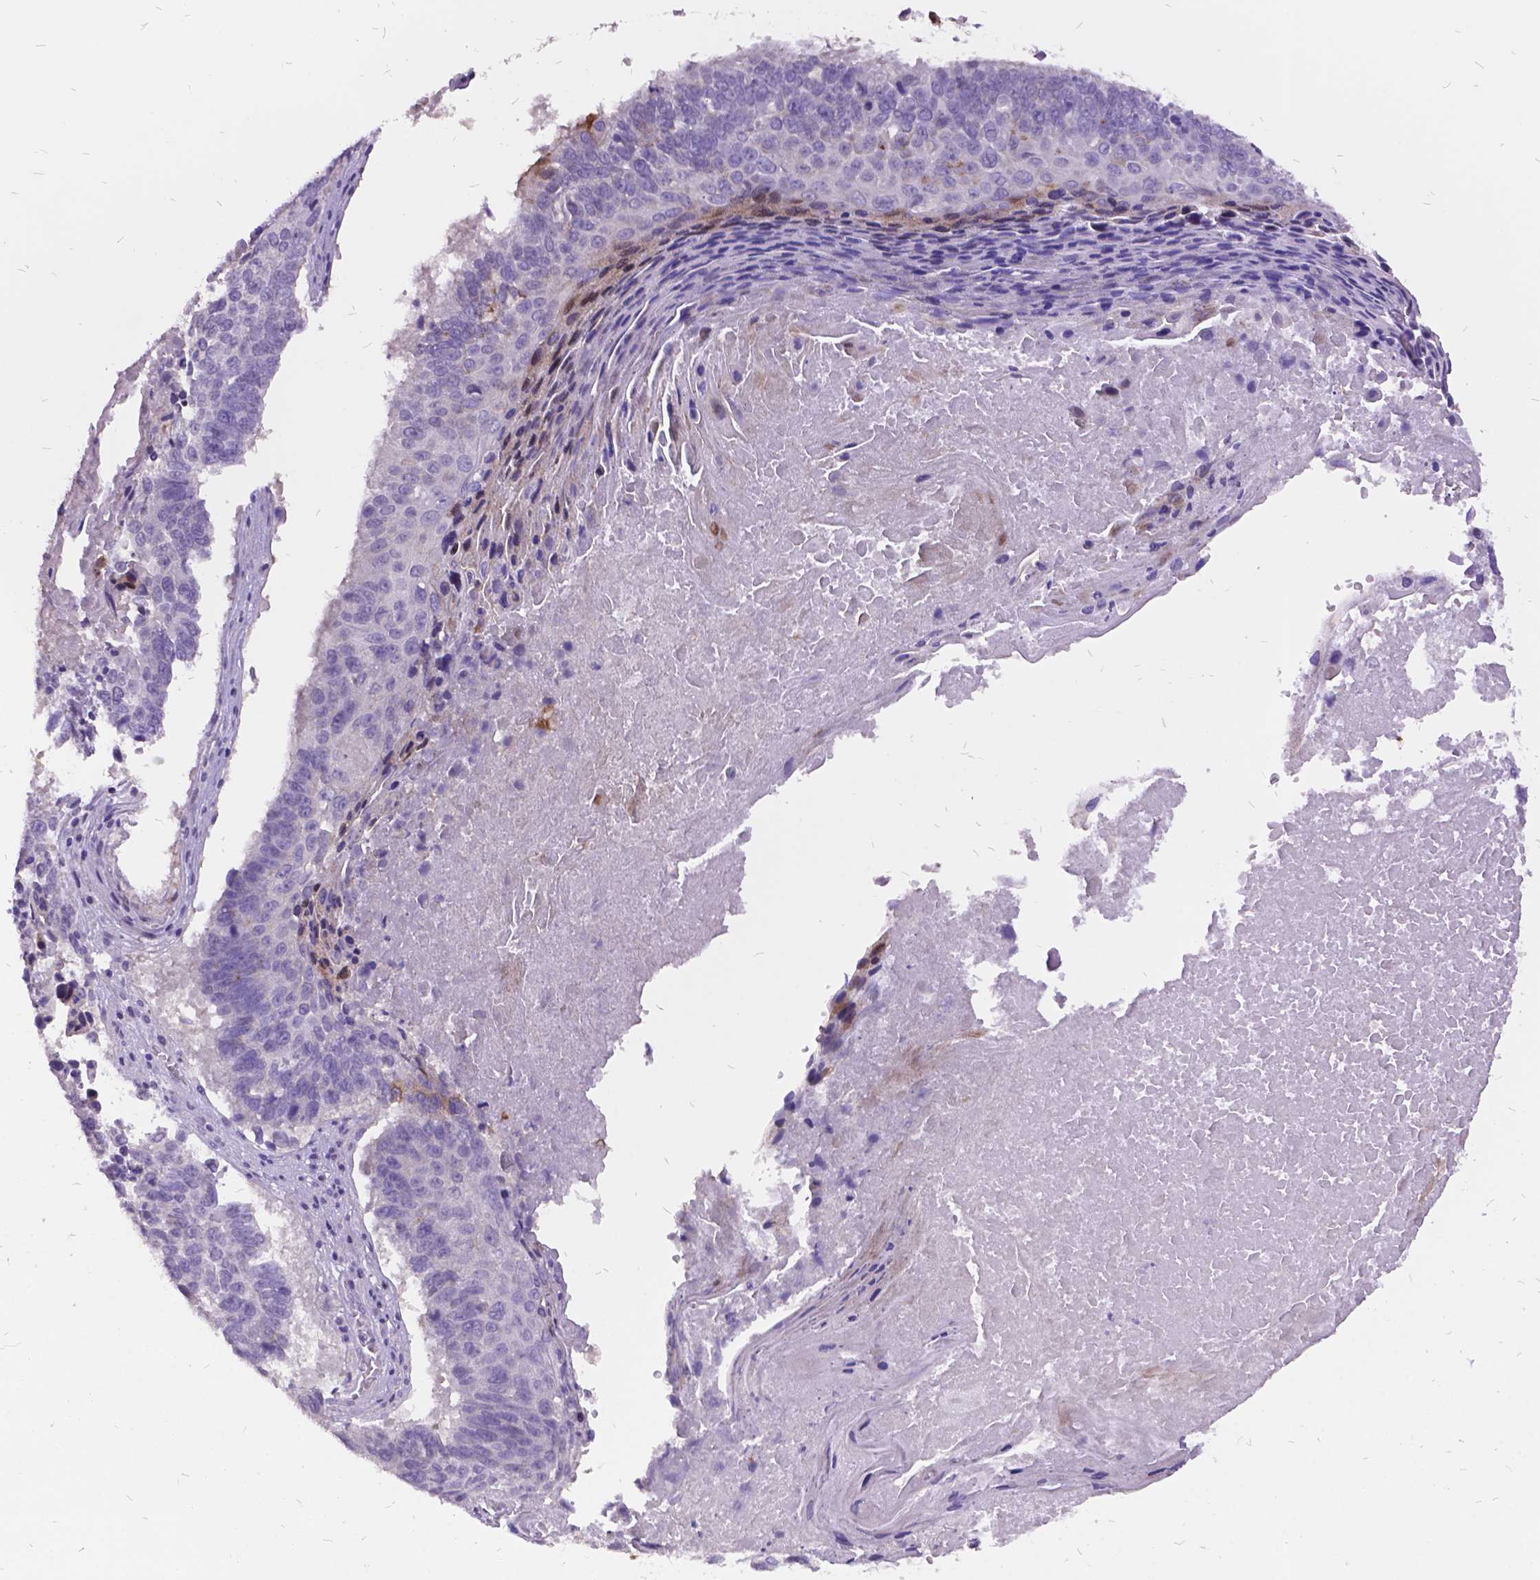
{"staining": {"intensity": "negative", "quantity": "none", "location": "none"}, "tissue": "lung cancer", "cell_type": "Tumor cells", "image_type": "cancer", "snomed": [{"axis": "morphology", "description": "Squamous cell carcinoma, NOS"}, {"axis": "topography", "description": "Lung"}], "caption": "IHC of human lung cancer (squamous cell carcinoma) reveals no staining in tumor cells. (DAB immunohistochemistry visualized using brightfield microscopy, high magnification).", "gene": "ITGB6", "patient": {"sex": "male", "age": 73}}